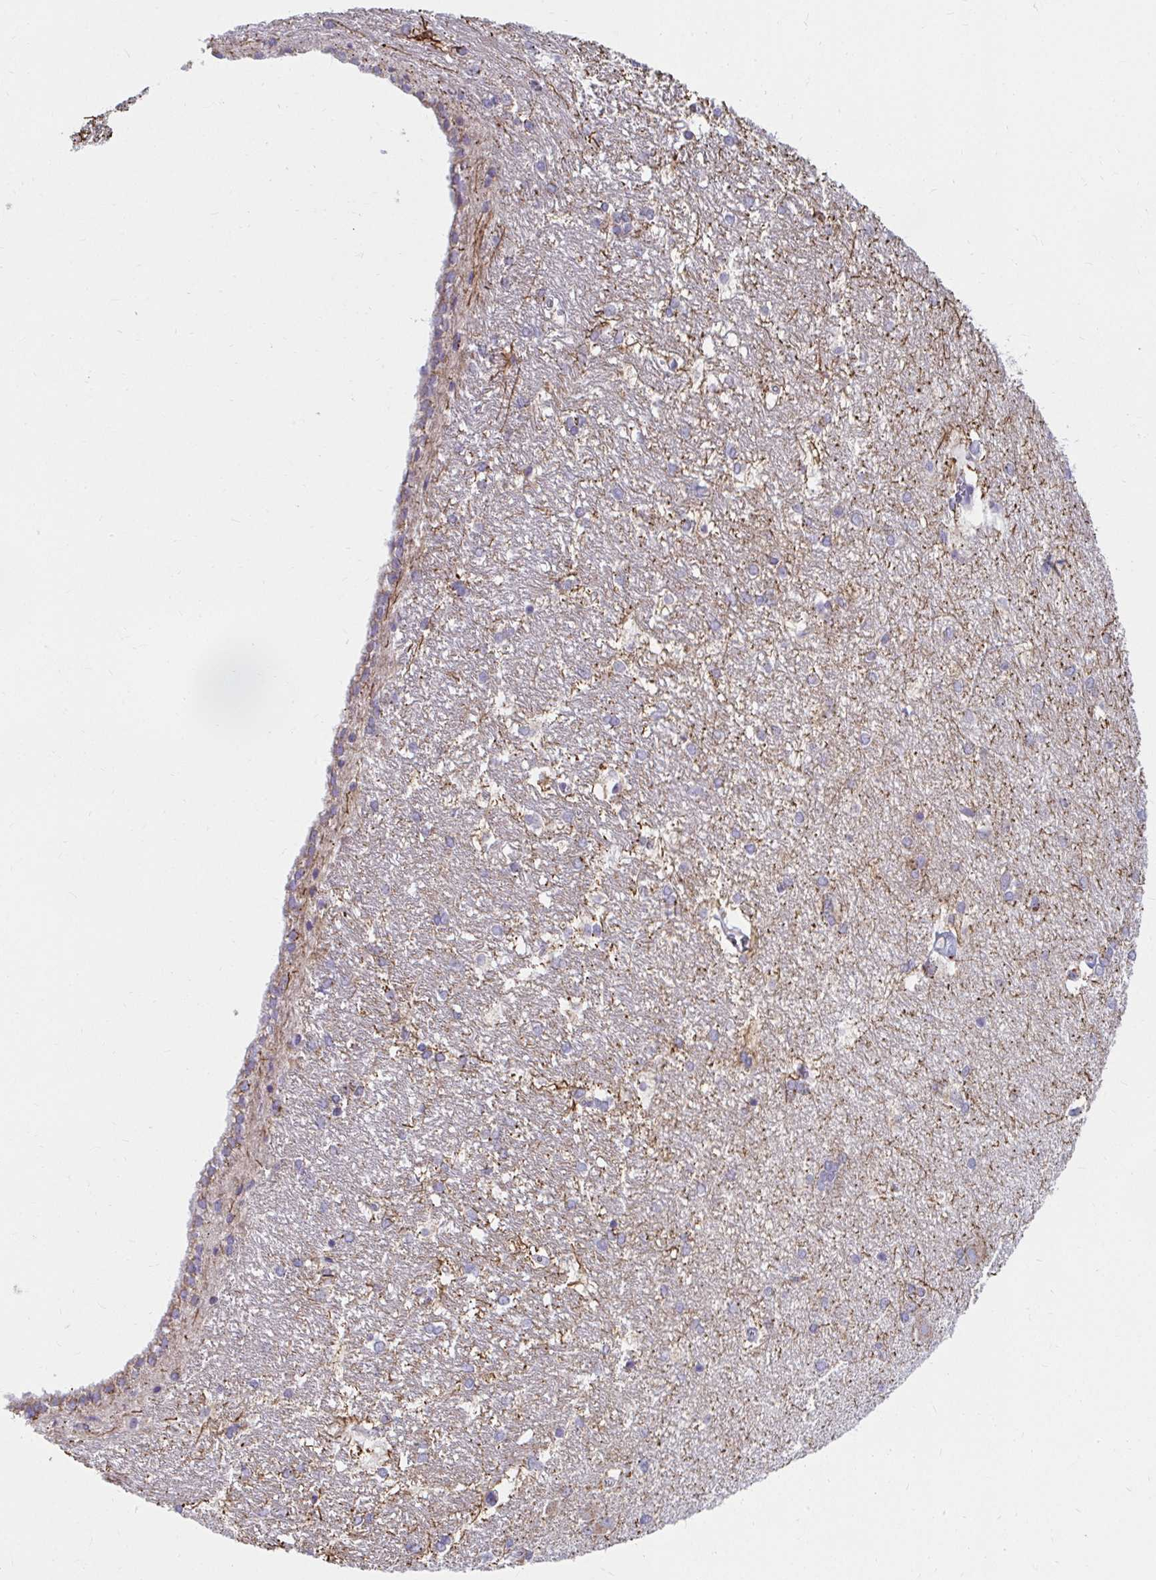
{"staining": {"intensity": "moderate", "quantity": "<25%", "location": "cytoplasmic/membranous"}, "tissue": "hippocampus", "cell_type": "Glial cells", "image_type": "normal", "snomed": [{"axis": "morphology", "description": "Normal tissue, NOS"}, {"axis": "topography", "description": "Cerebral cortex"}, {"axis": "topography", "description": "Hippocampus"}], "caption": "Hippocampus stained for a protein reveals moderate cytoplasmic/membranous positivity in glial cells. The protein is stained brown, and the nuclei are stained in blue (DAB IHC with brightfield microscopy, high magnification).", "gene": "EXOC5", "patient": {"sex": "female", "age": 19}}